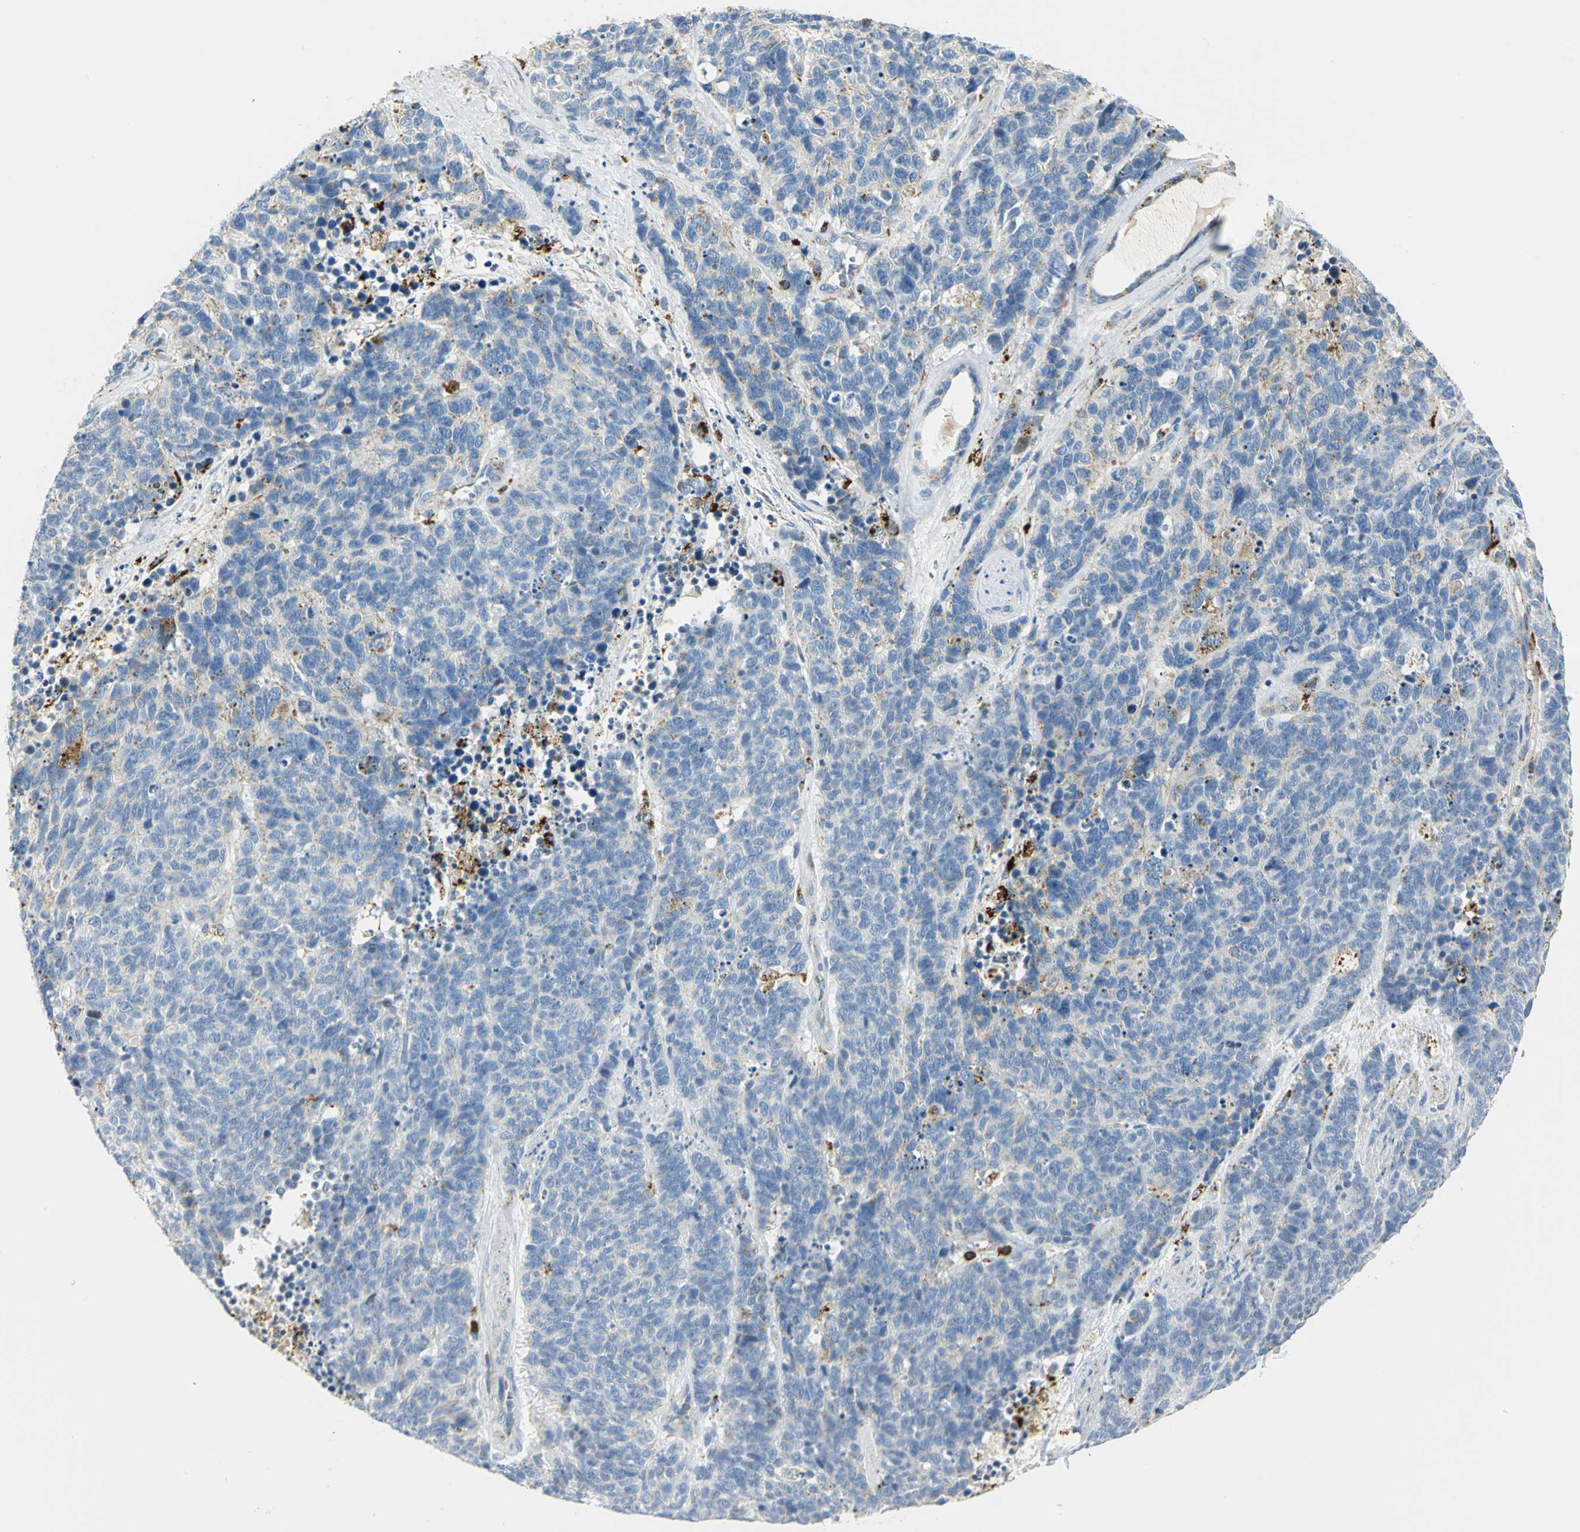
{"staining": {"intensity": "weak", "quantity": "<25%", "location": "cytoplasmic/membranous"}, "tissue": "lung cancer", "cell_type": "Tumor cells", "image_type": "cancer", "snomed": [{"axis": "morphology", "description": "Neoplasm, malignant, NOS"}, {"axis": "topography", "description": "Lung"}], "caption": "An immunohistochemistry (IHC) micrograph of malignant neoplasm (lung) is shown. There is no staining in tumor cells of malignant neoplasm (lung). (Brightfield microscopy of DAB immunohistochemistry at high magnification).", "gene": "ARSA", "patient": {"sex": "female", "age": 58}}